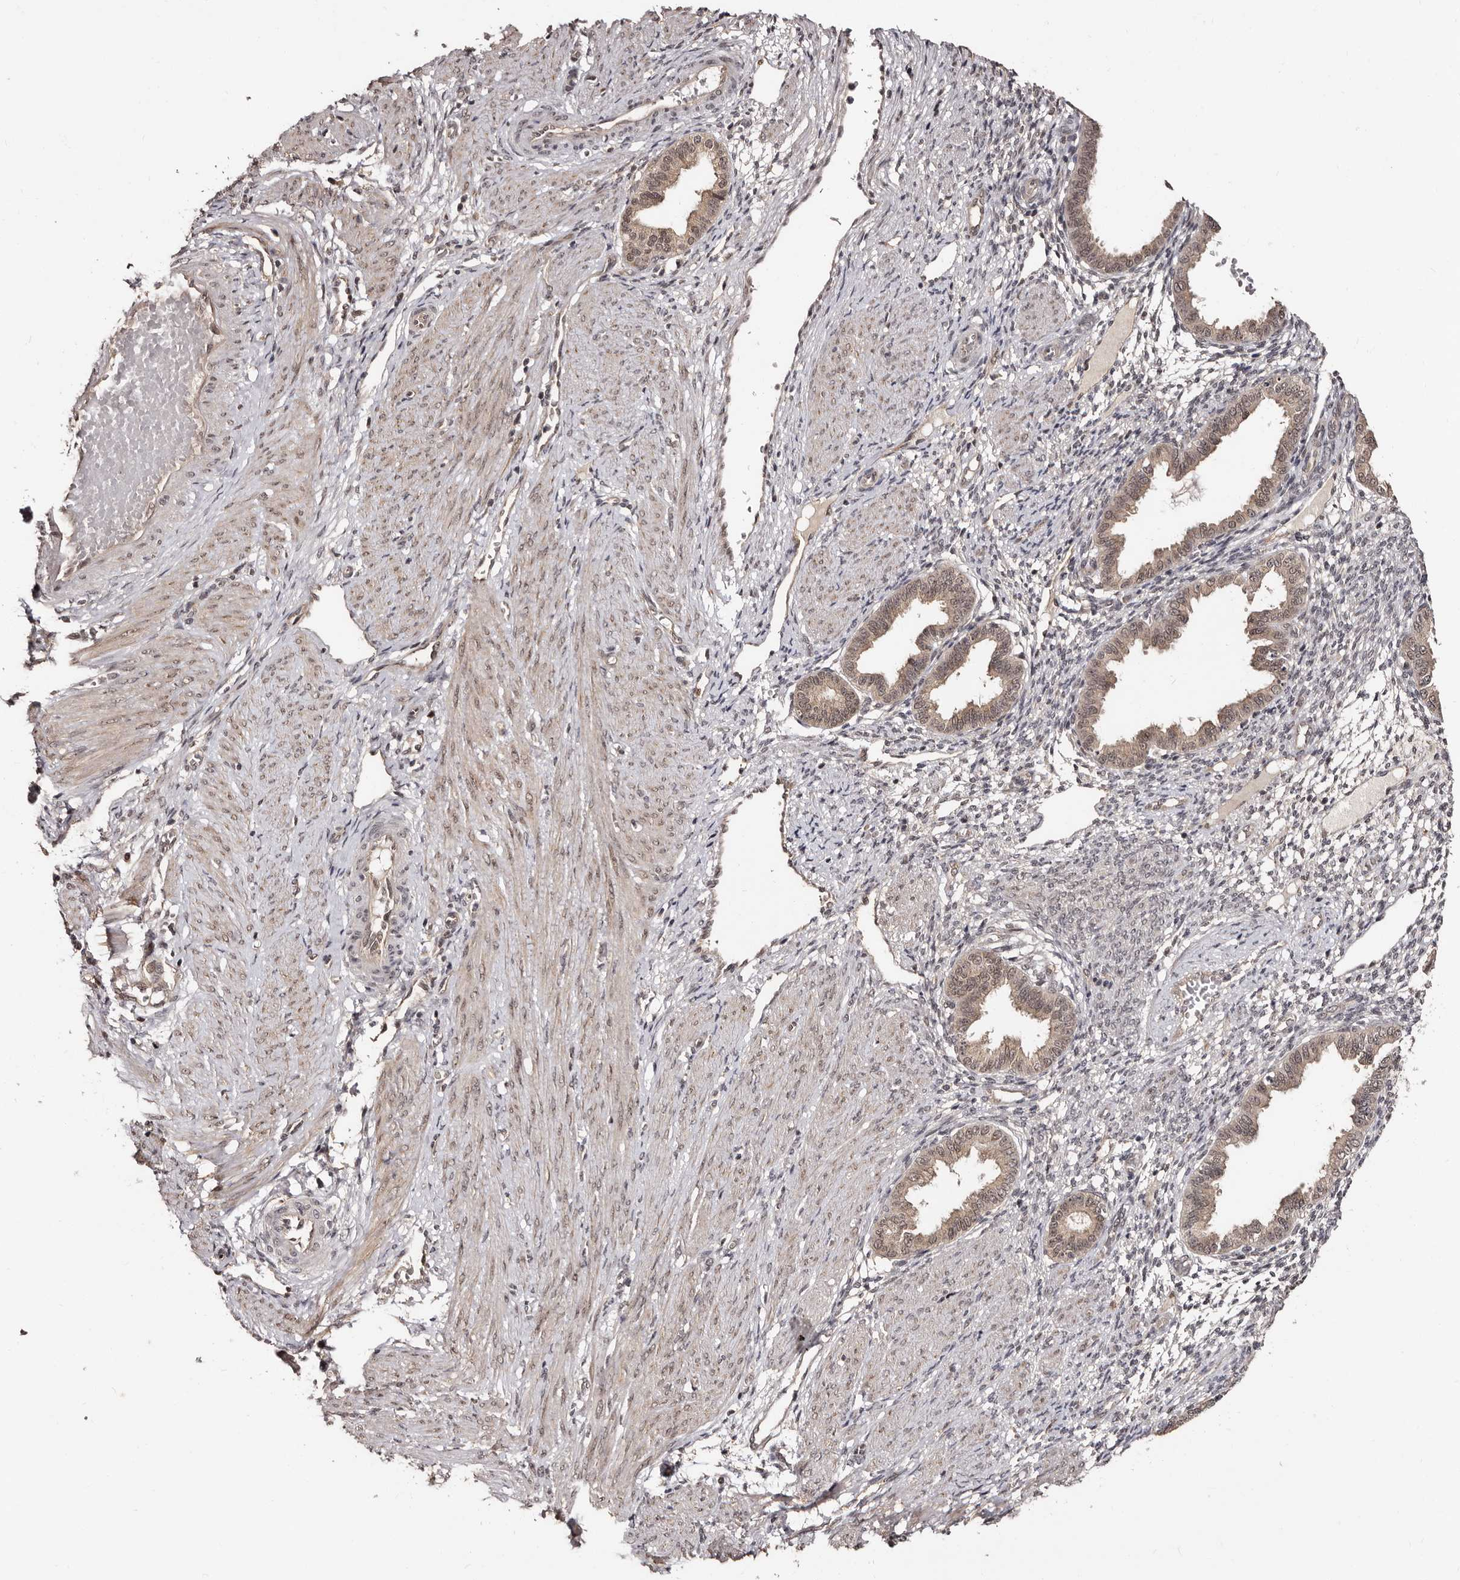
{"staining": {"intensity": "negative", "quantity": "none", "location": "none"}, "tissue": "endometrium", "cell_type": "Cells in endometrial stroma", "image_type": "normal", "snomed": [{"axis": "morphology", "description": "Normal tissue, NOS"}, {"axis": "topography", "description": "Endometrium"}], "caption": "IHC histopathology image of unremarkable endometrium stained for a protein (brown), which shows no staining in cells in endometrial stroma.", "gene": "TBC1D22B", "patient": {"sex": "female", "age": 33}}